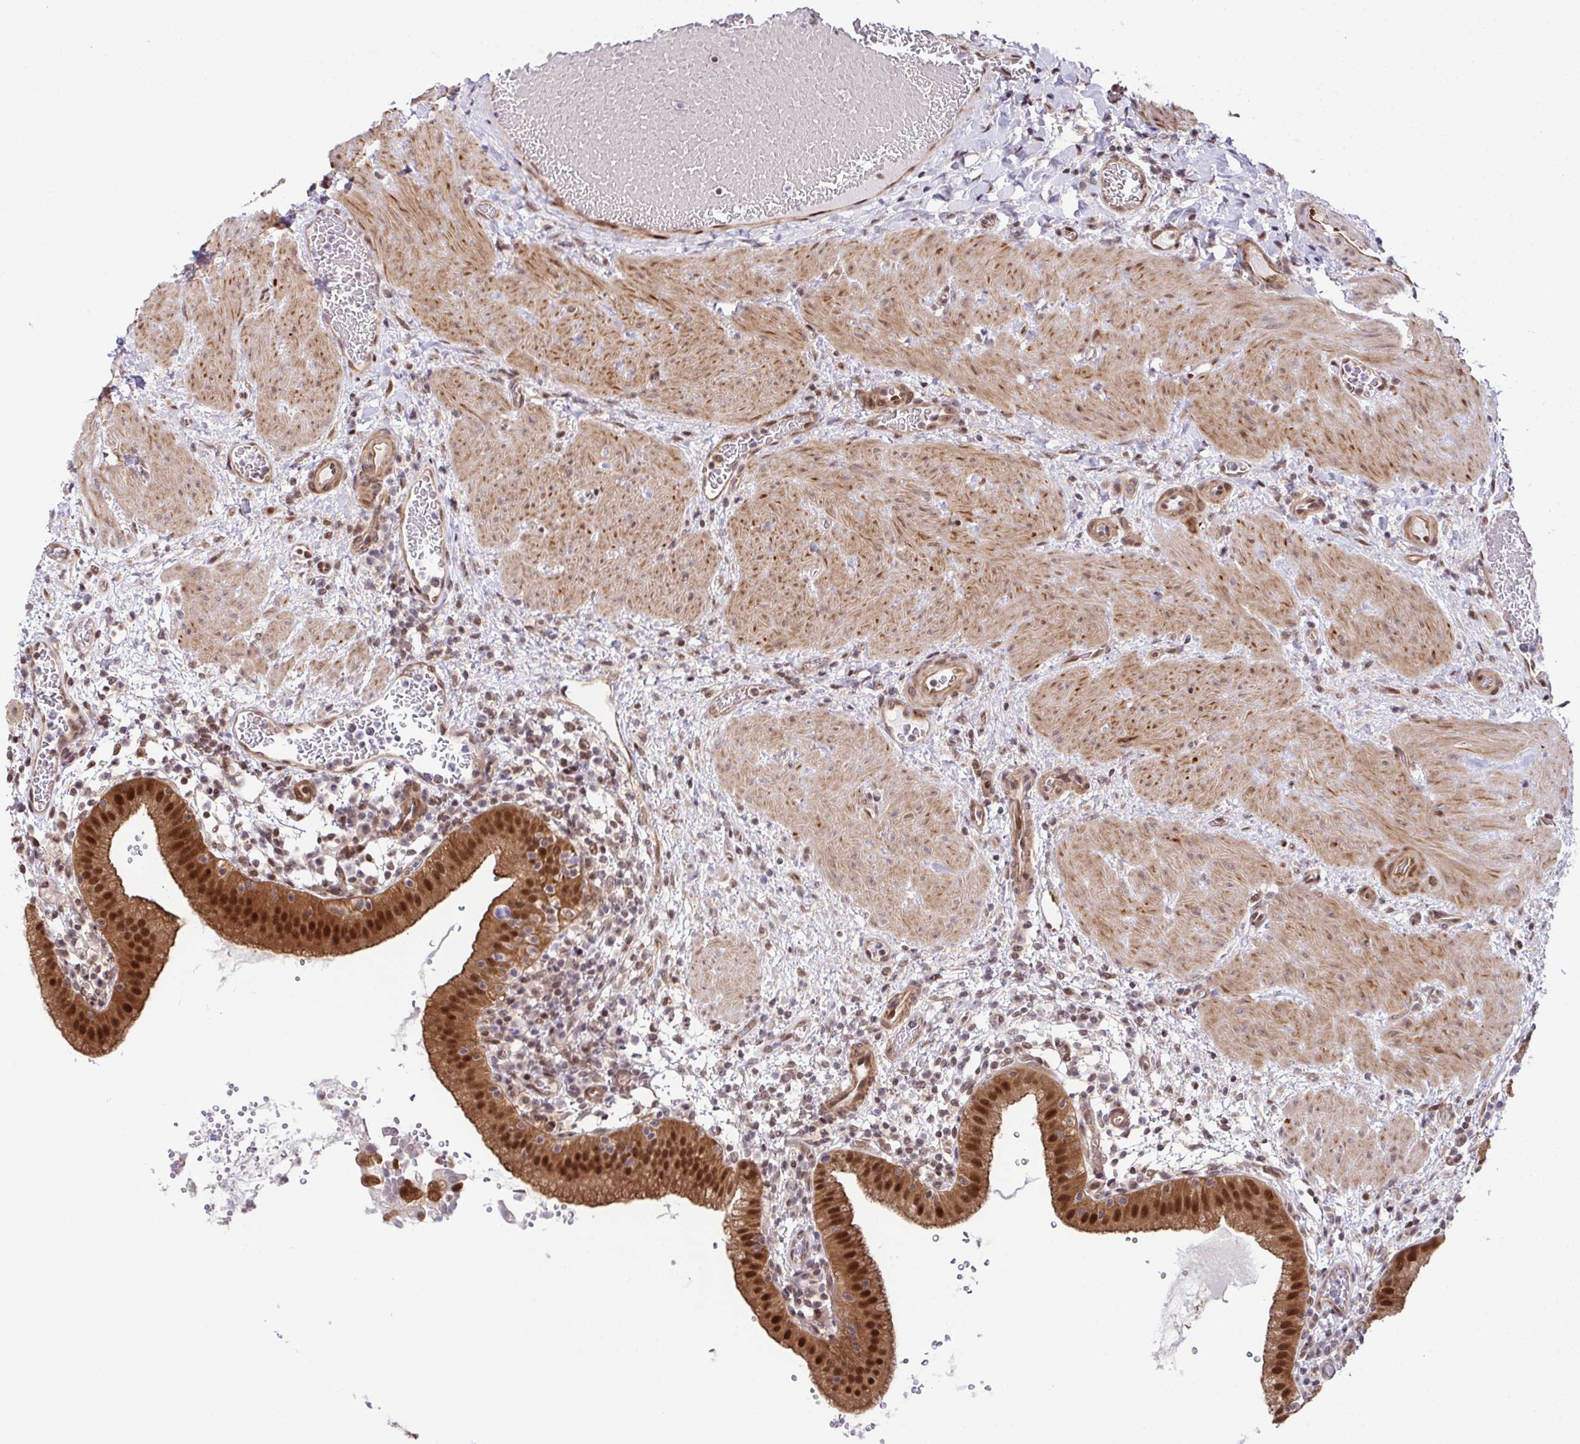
{"staining": {"intensity": "strong", "quantity": ">75%", "location": "cytoplasmic/membranous,nuclear"}, "tissue": "gallbladder", "cell_type": "Glandular cells", "image_type": "normal", "snomed": [{"axis": "morphology", "description": "Normal tissue, NOS"}, {"axis": "topography", "description": "Gallbladder"}], "caption": "An immunohistochemistry photomicrograph of normal tissue is shown. Protein staining in brown shows strong cytoplasmic/membranous,nuclear positivity in gallbladder within glandular cells.", "gene": "DNAJB1", "patient": {"sex": "male", "age": 26}}